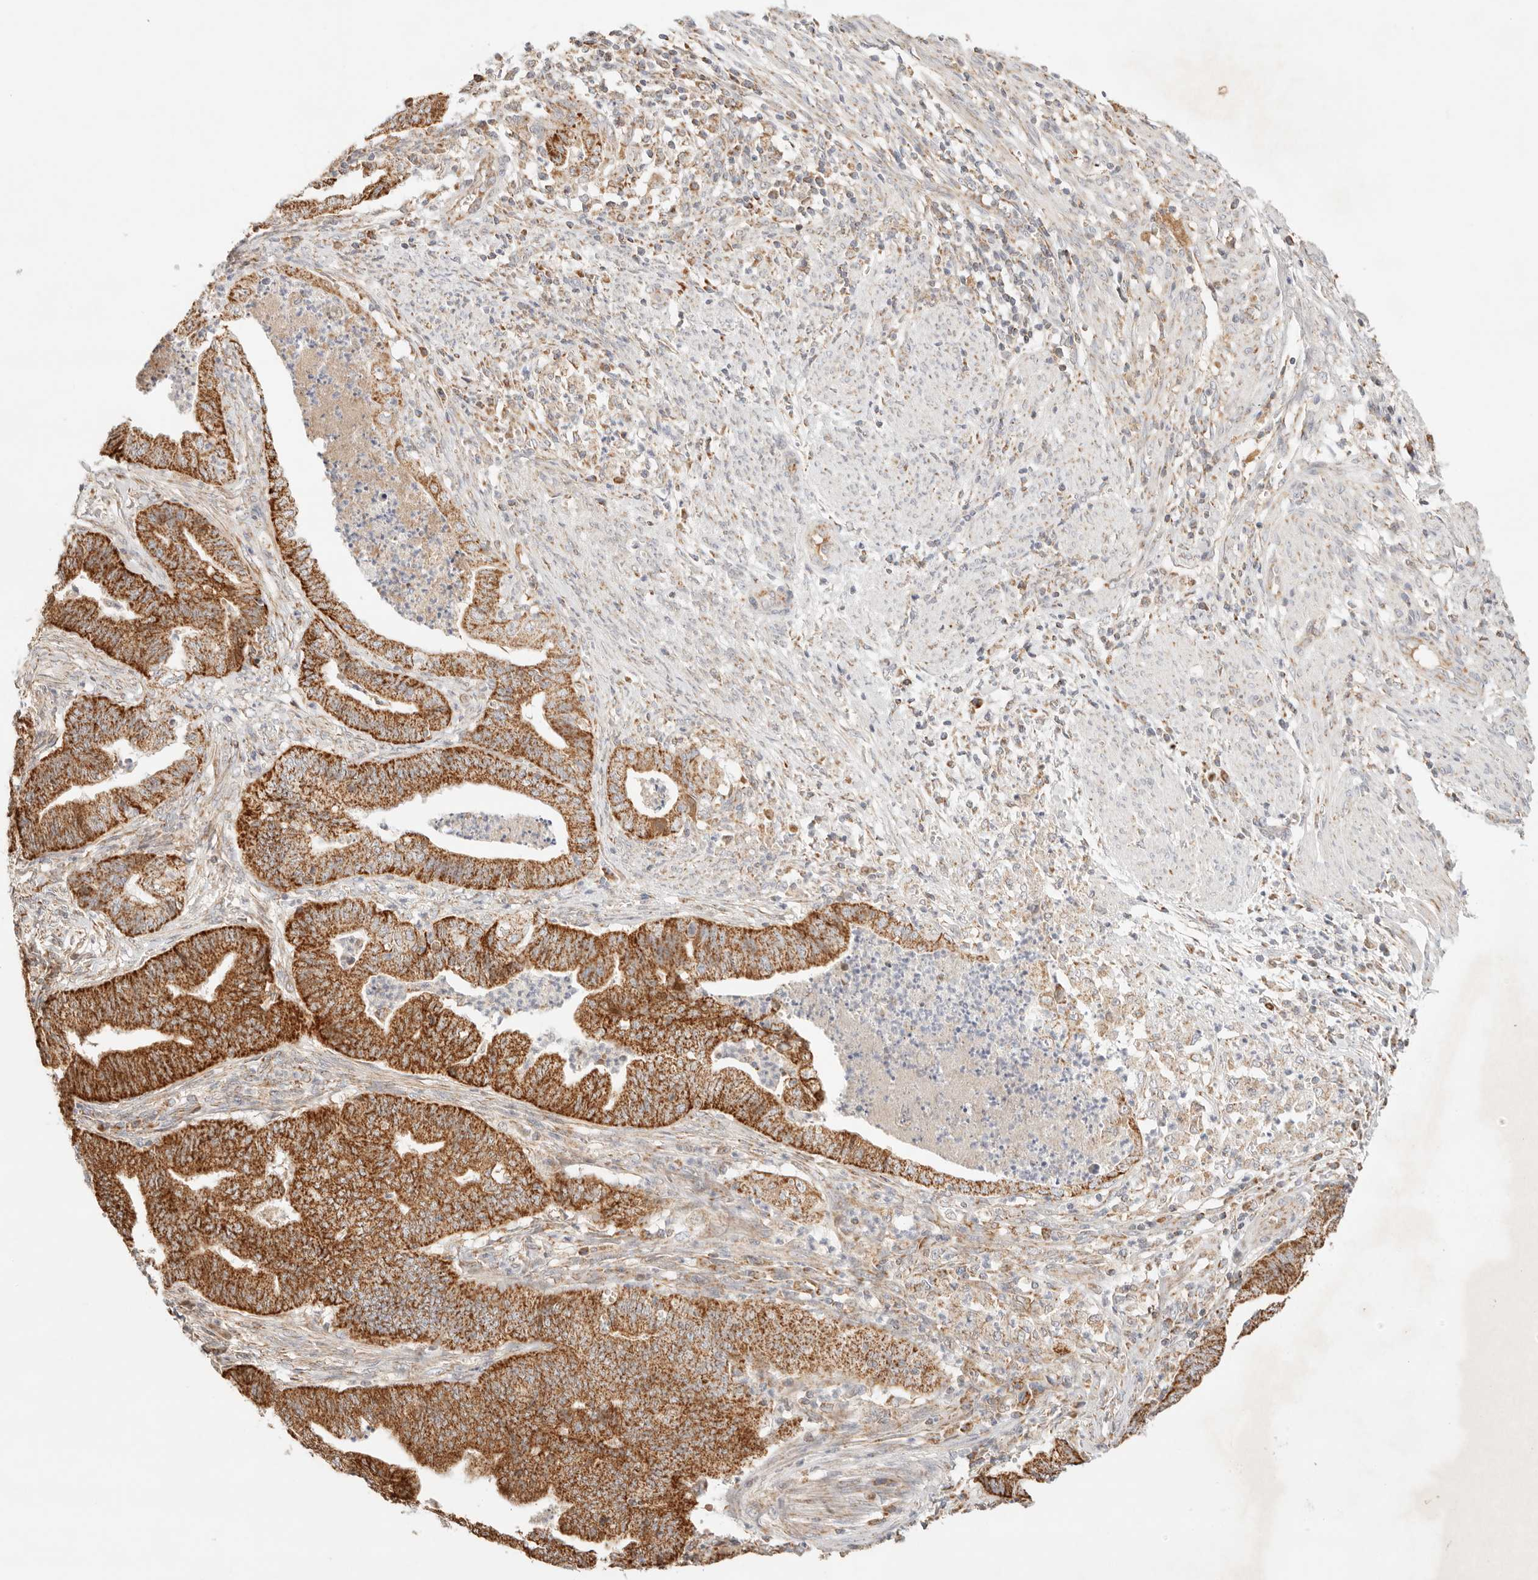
{"staining": {"intensity": "strong", "quantity": ">75%", "location": "cytoplasmic/membranous"}, "tissue": "endometrial cancer", "cell_type": "Tumor cells", "image_type": "cancer", "snomed": [{"axis": "morphology", "description": "Polyp, NOS"}, {"axis": "morphology", "description": "Adenocarcinoma, NOS"}, {"axis": "morphology", "description": "Adenoma, NOS"}, {"axis": "topography", "description": "Endometrium"}], "caption": "An image of polyp (endometrial) stained for a protein reveals strong cytoplasmic/membranous brown staining in tumor cells. (DAB IHC with brightfield microscopy, high magnification).", "gene": "COA6", "patient": {"sex": "female", "age": 79}}